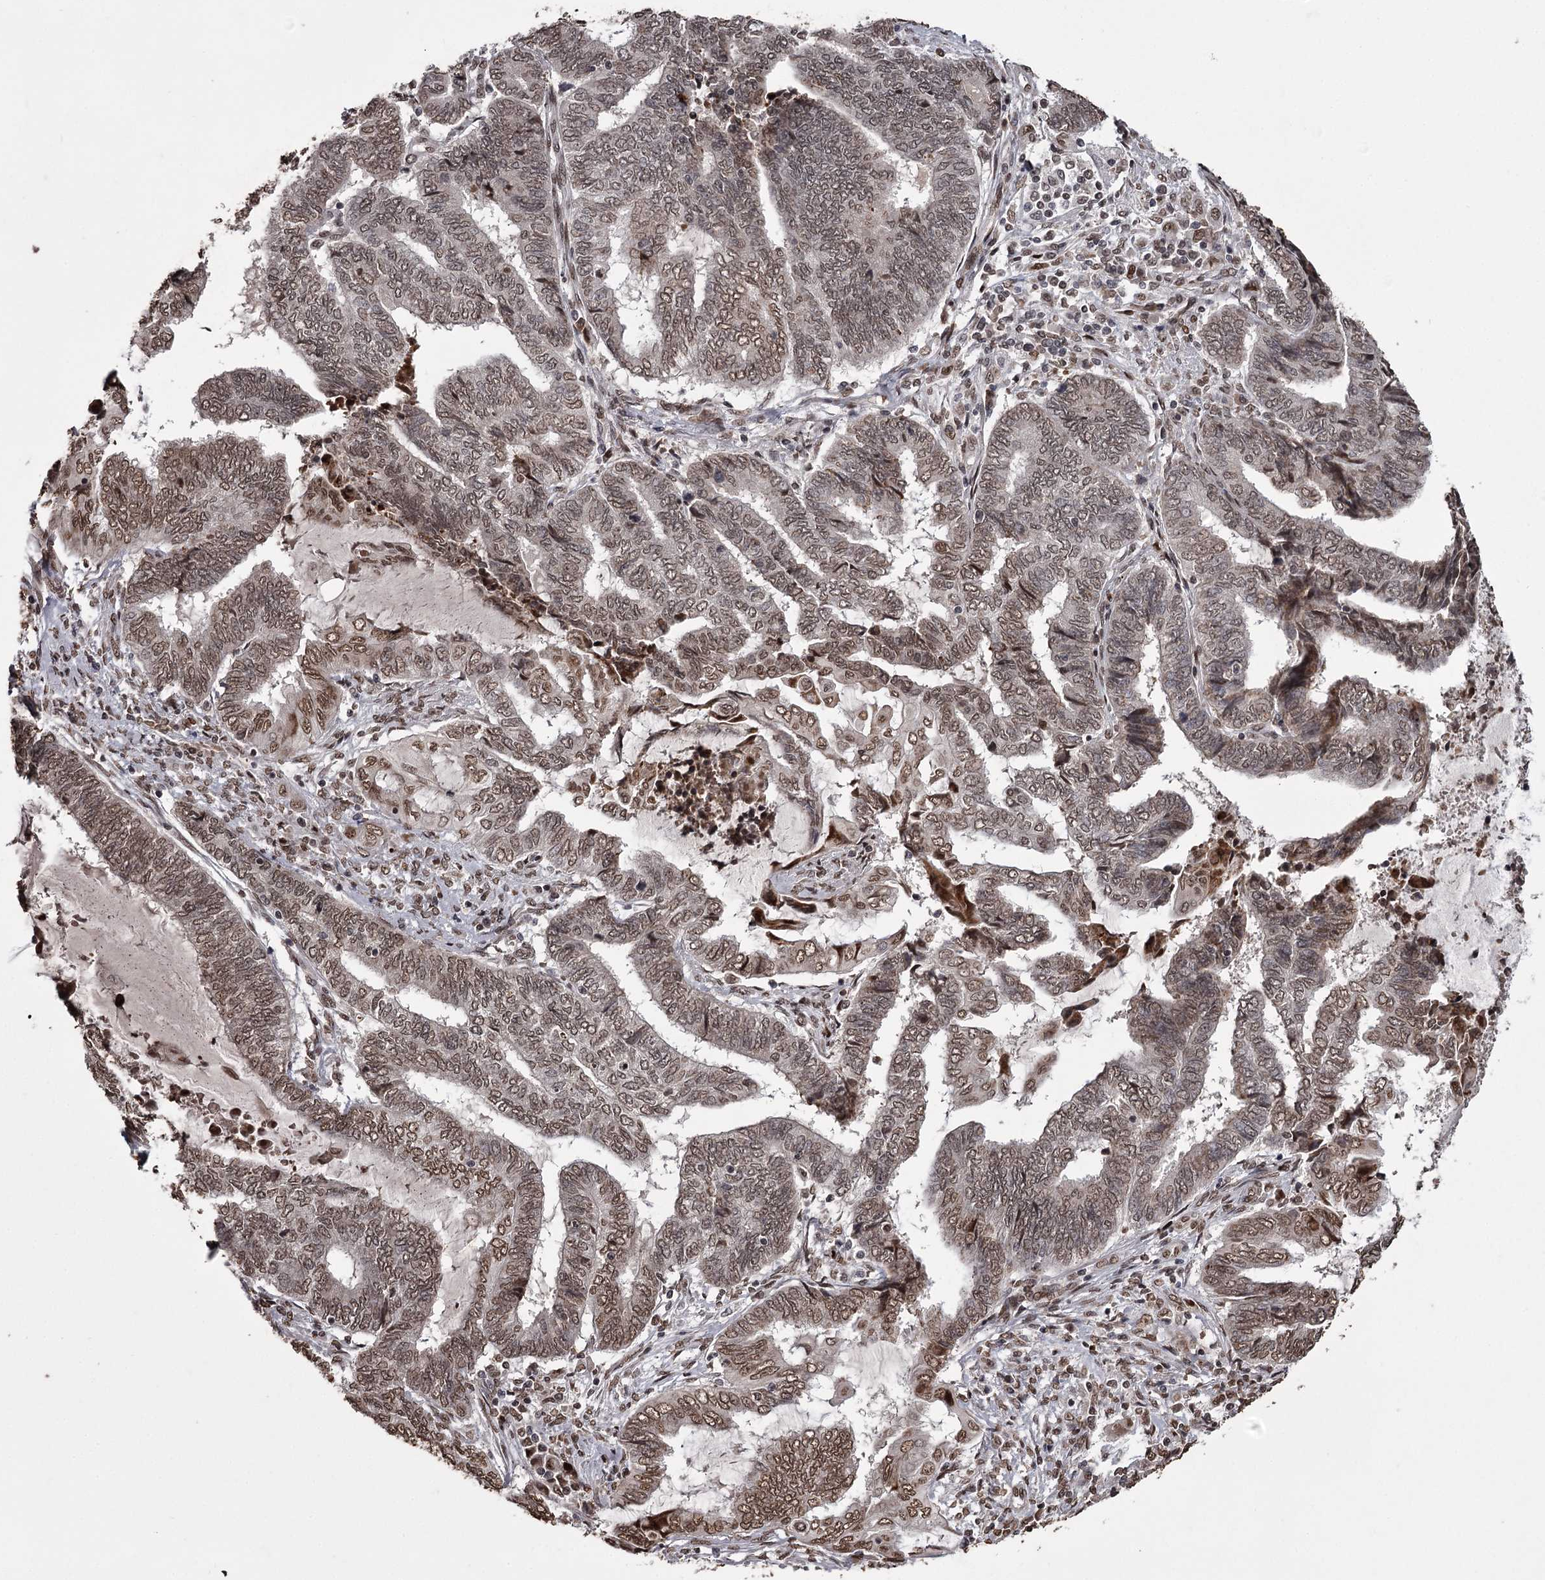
{"staining": {"intensity": "moderate", "quantity": ">75%", "location": "nuclear"}, "tissue": "endometrial cancer", "cell_type": "Tumor cells", "image_type": "cancer", "snomed": [{"axis": "morphology", "description": "Adenocarcinoma, NOS"}, {"axis": "topography", "description": "Uterus"}, {"axis": "topography", "description": "Endometrium"}], "caption": "Endometrial cancer tissue shows moderate nuclear staining in about >75% of tumor cells The staining is performed using DAB (3,3'-diaminobenzidine) brown chromogen to label protein expression. The nuclei are counter-stained blue using hematoxylin.", "gene": "THYN1", "patient": {"sex": "female", "age": 70}}